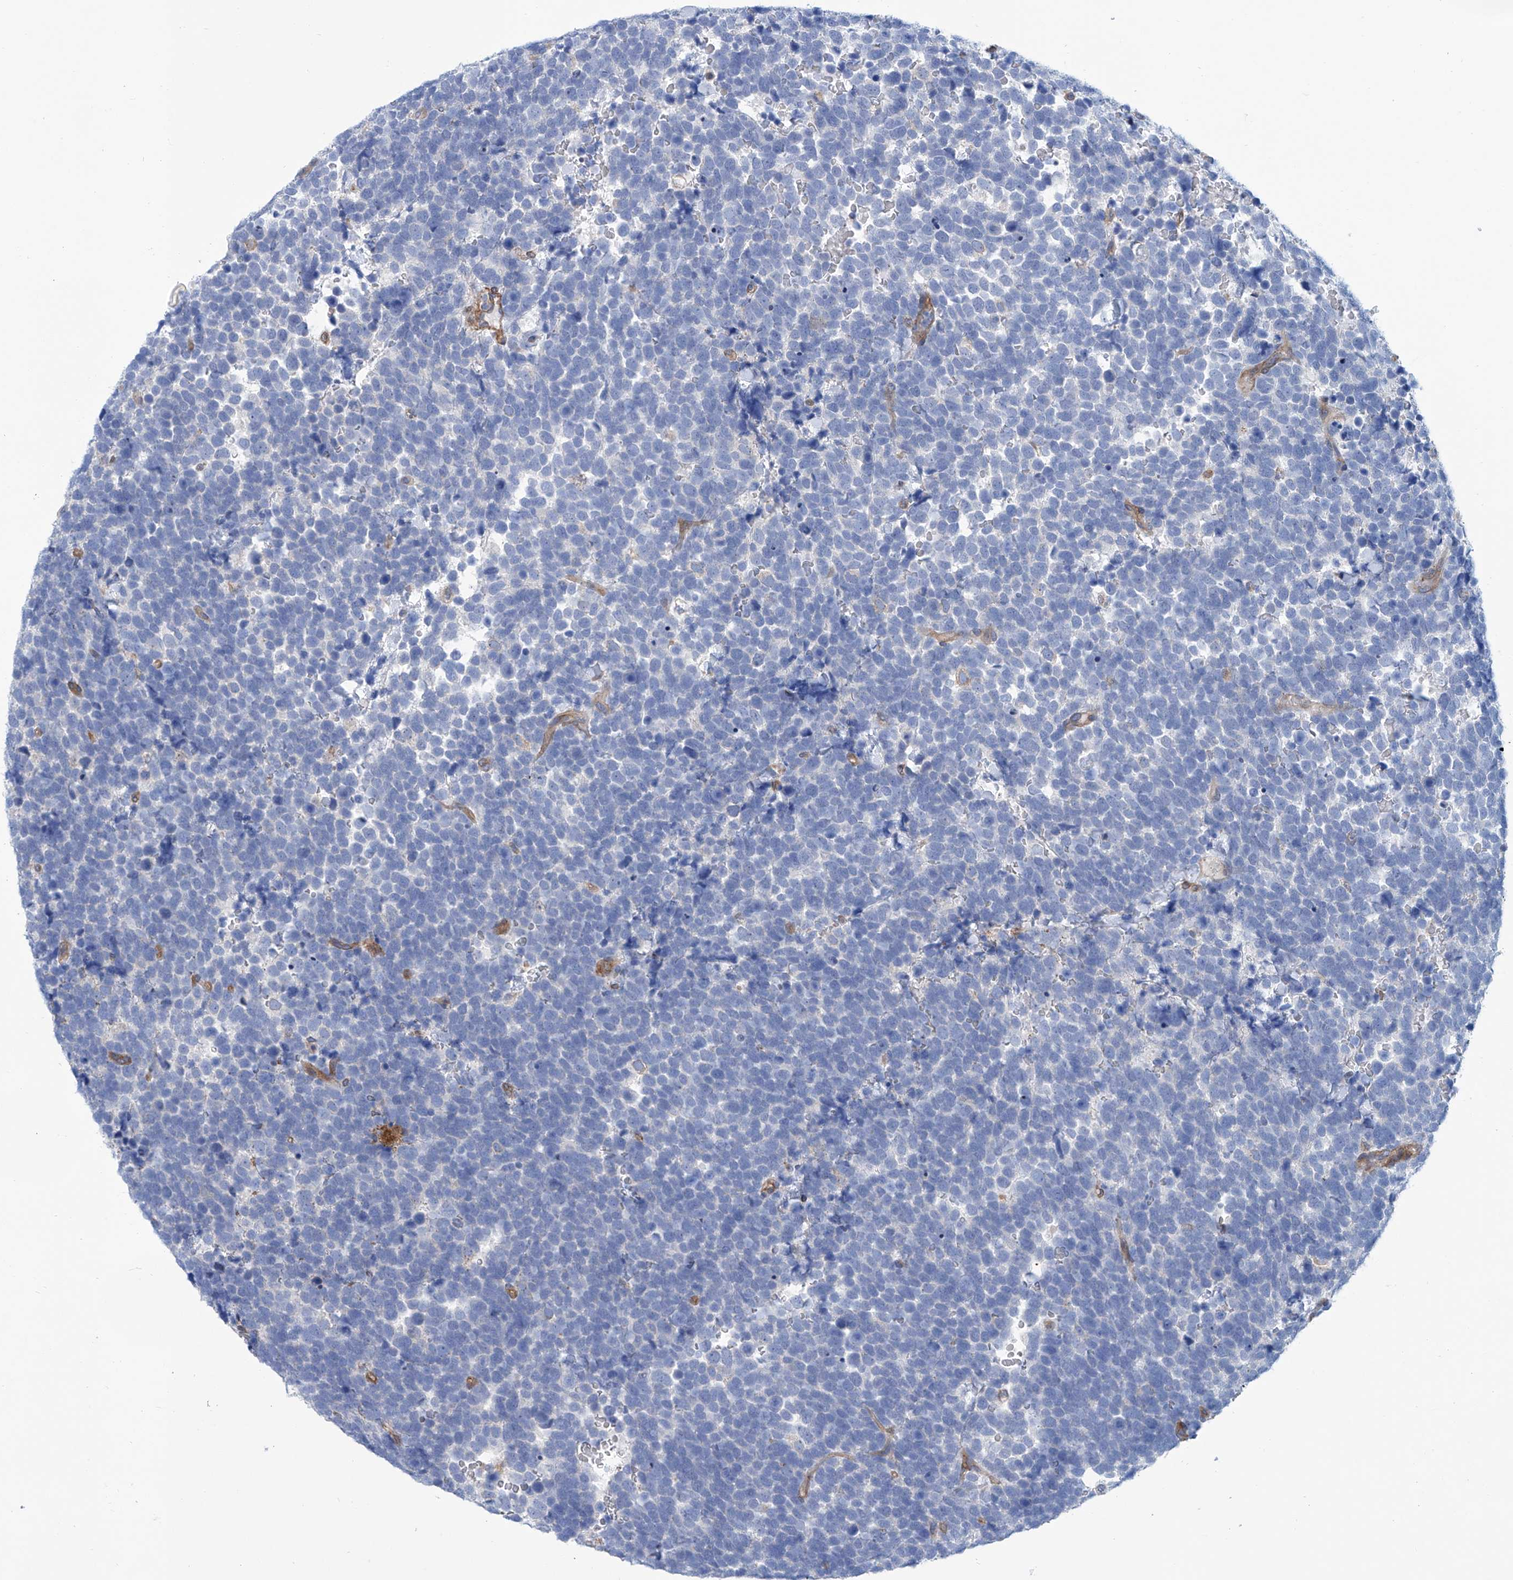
{"staining": {"intensity": "negative", "quantity": "none", "location": "none"}, "tissue": "urothelial cancer", "cell_type": "Tumor cells", "image_type": "cancer", "snomed": [{"axis": "morphology", "description": "Urothelial carcinoma, High grade"}, {"axis": "topography", "description": "Urinary bladder"}], "caption": "High power microscopy histopathology image of an IHC image of urothelial carcinoma (high-grade), revealing no significant expression in tumor cells.", "gene": "TNN", "patient": {"sex": "female", "age": 82}}